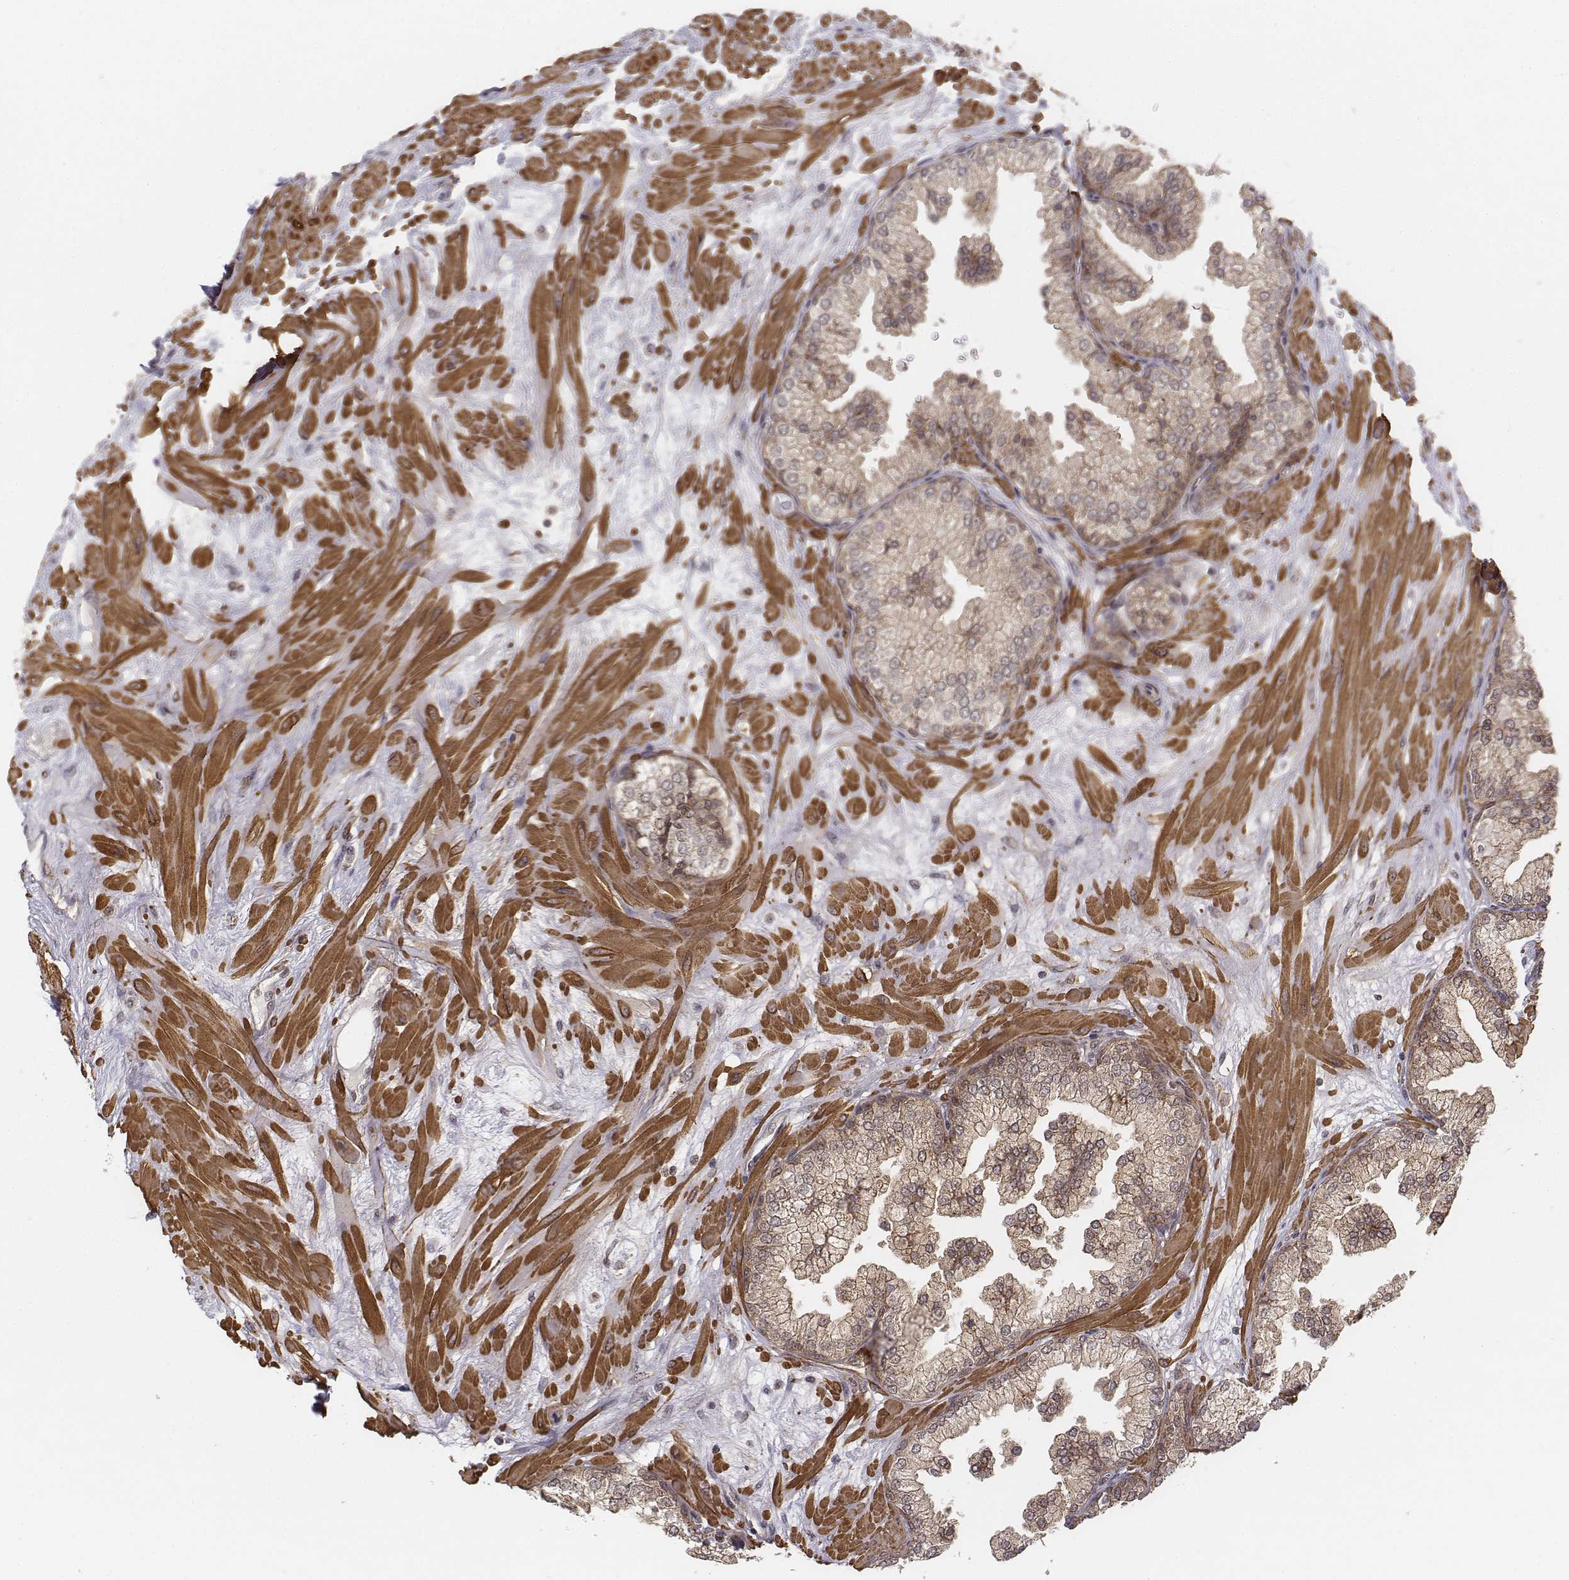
{"staining": {"intensity": "moderate", "quantity": ">75%", "location": "cytoplasmic/membranous"}, "tissue": "prostate", "cell_type": "Glandular cells", "image_type": "normal", "snomed": [{"axis": "morphology", "description": "Normal tissue, NOS"}, {"axis": "topography", "description": "Prostate"}, {"axis": "topography", "description": "Peripheral nerve tissue"}], "caption": "Unremarkable prostate demonstrates moderate cytoplasmic/membranous staining in approximately >75% of glandular cells Immunohistochemistry (ihc) stains the protein in brown and the nuclei are stained blue..", "gene": "ZFYVE19", "patient": {"sex": "male", "age": 61}}